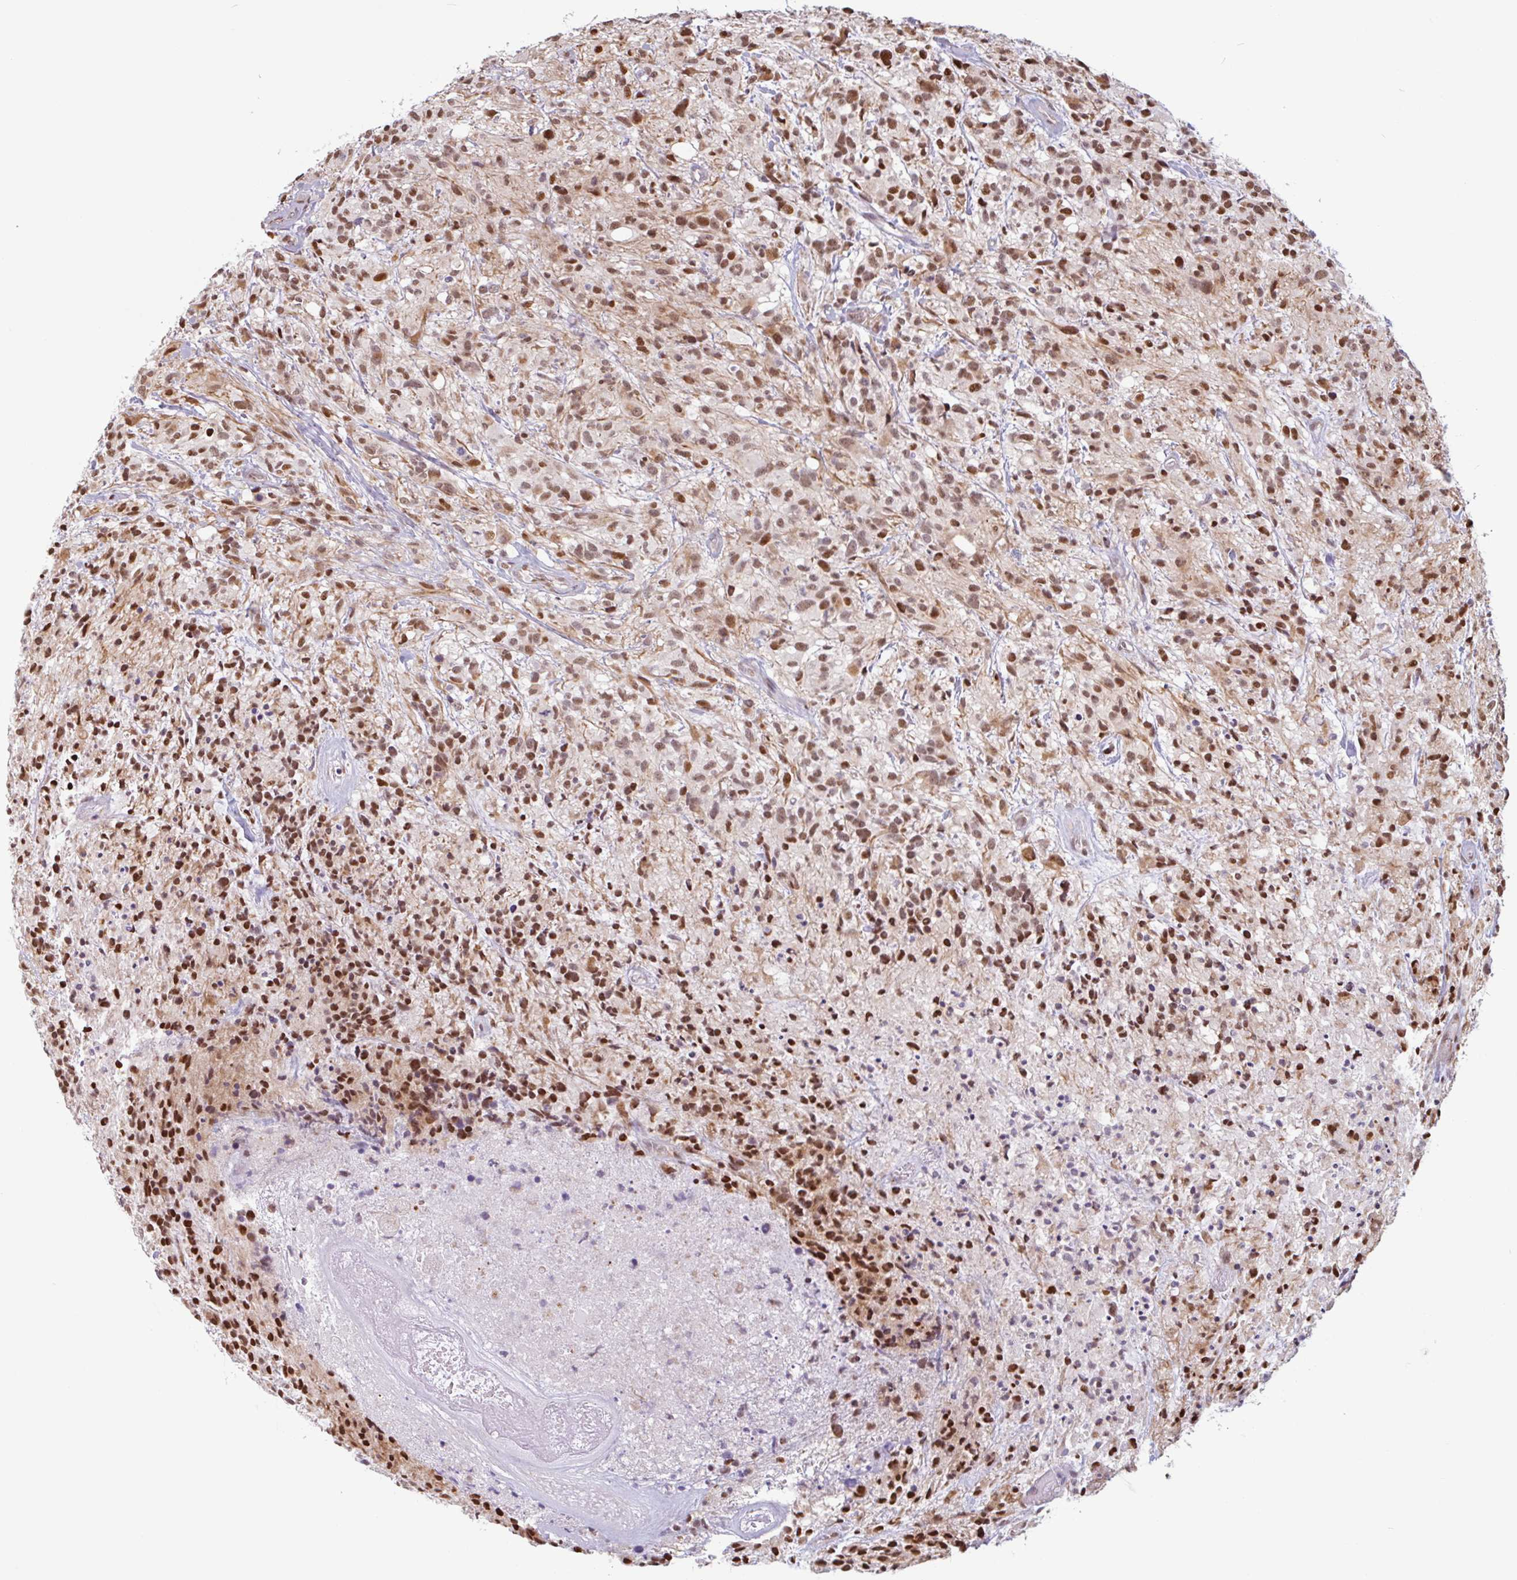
{"staining": {"intensity": "moderate", "quantity": ">75%", "location": "nuclear"}, "tissue": "glioma", "cell_type": "Tumor cells", "image_type": "cancer", "snomed": [{"axis": "morphology", "description": "Glioma, malignant, High grade"}, {"axis": "topography", "description": "Brain"}], "caption": "Glioma stained with a protein marker displays moderate staining in tumor cells.", "gene": "TMEM119", "patient": {"sex": "female", "age": 67}}